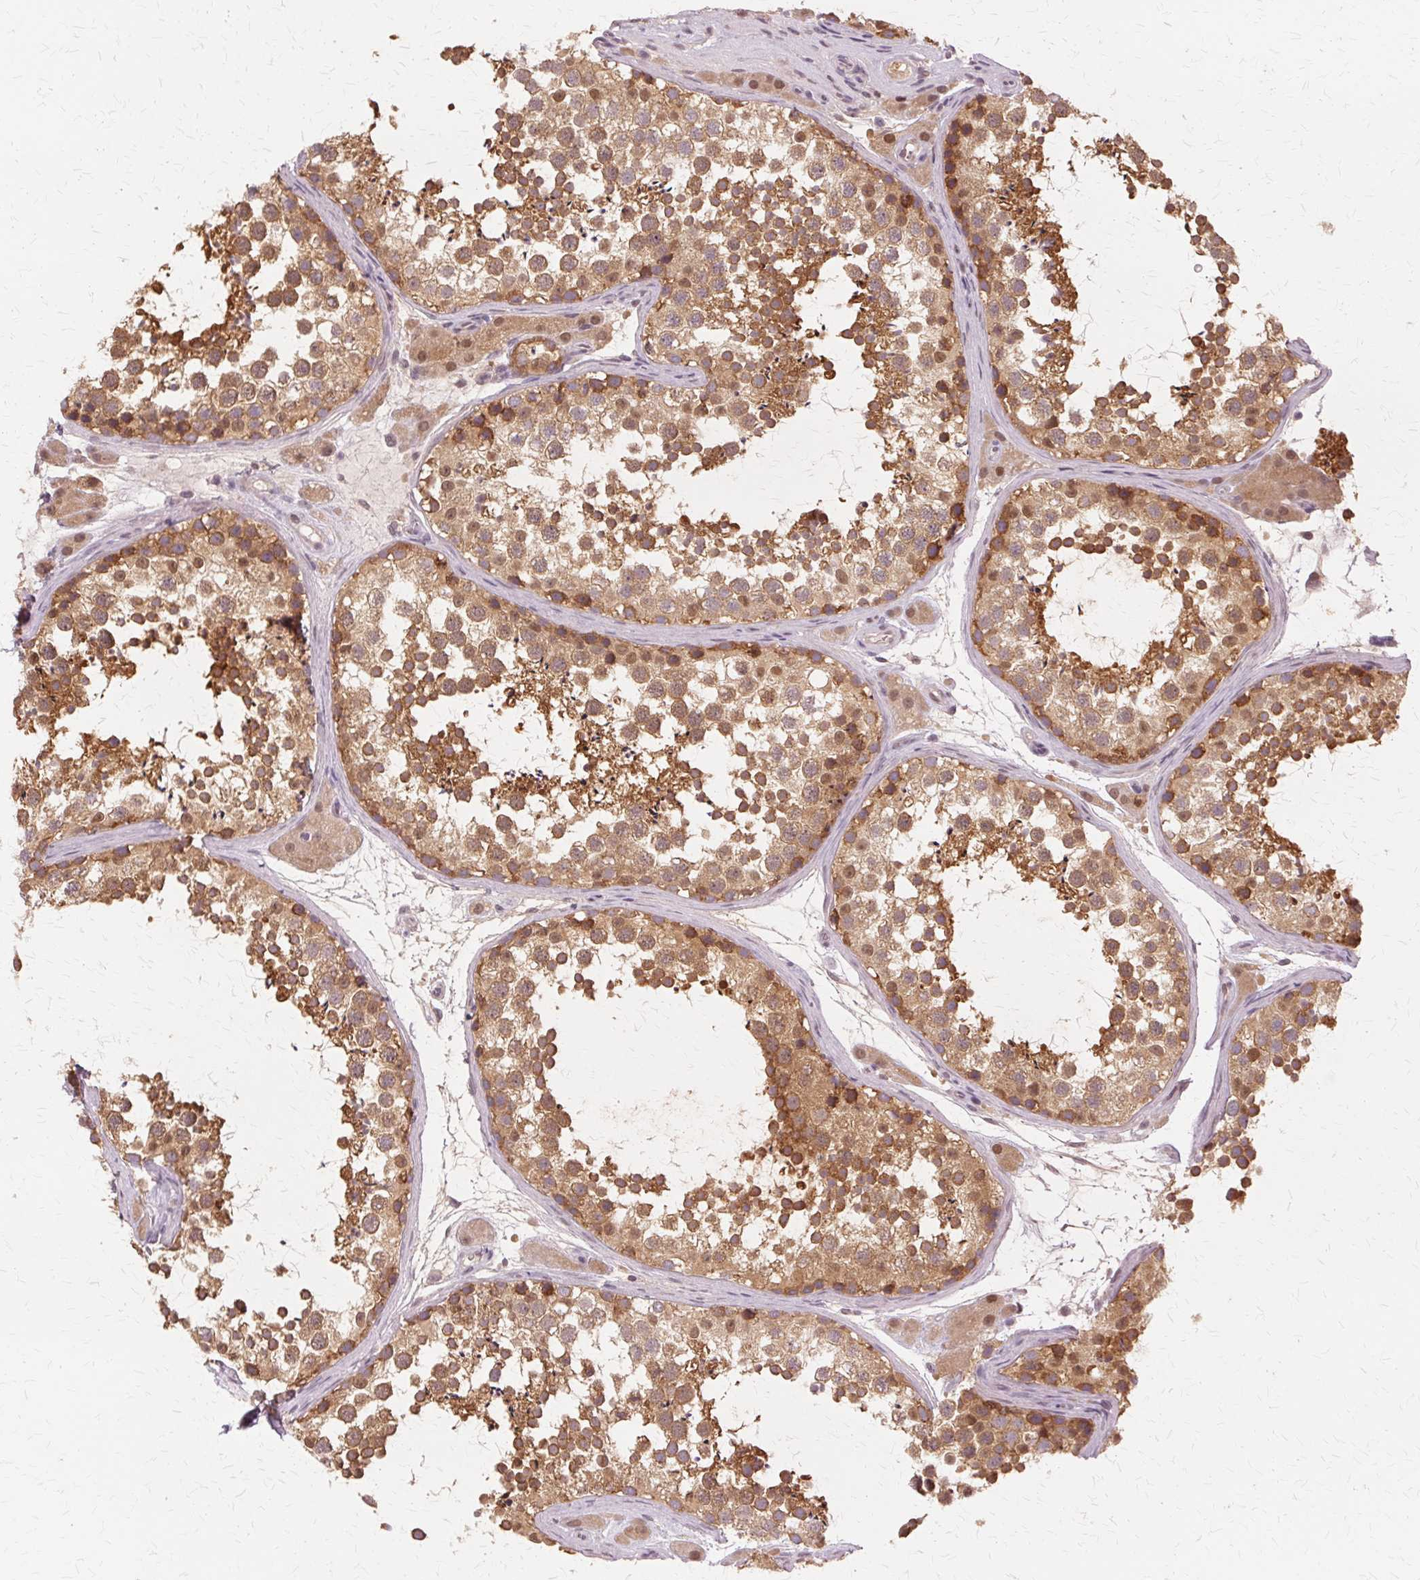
{"staining": {"intensity": "moderate", "quantity": ">75%", "location": "cytoplasmic/membranous,nuclear"}, "tissue": "testis", "cell_type": "Cells in seminiferous ducts", "image_type": "normal", "snomed": [{"axis": "morphology", "description": "Normal tissue, NOS"}, {"axis": "topography", "description": "Testis"}], "caption": "Brown immunohistochemical staining in normal human testis exhibits moderate cytoplasmic/membranous,nuclear positivity in approximately >75% of cells in seminiferous ducts.", "gene": "PRMT5", "patient": {"sex": "male", "age": 41}}